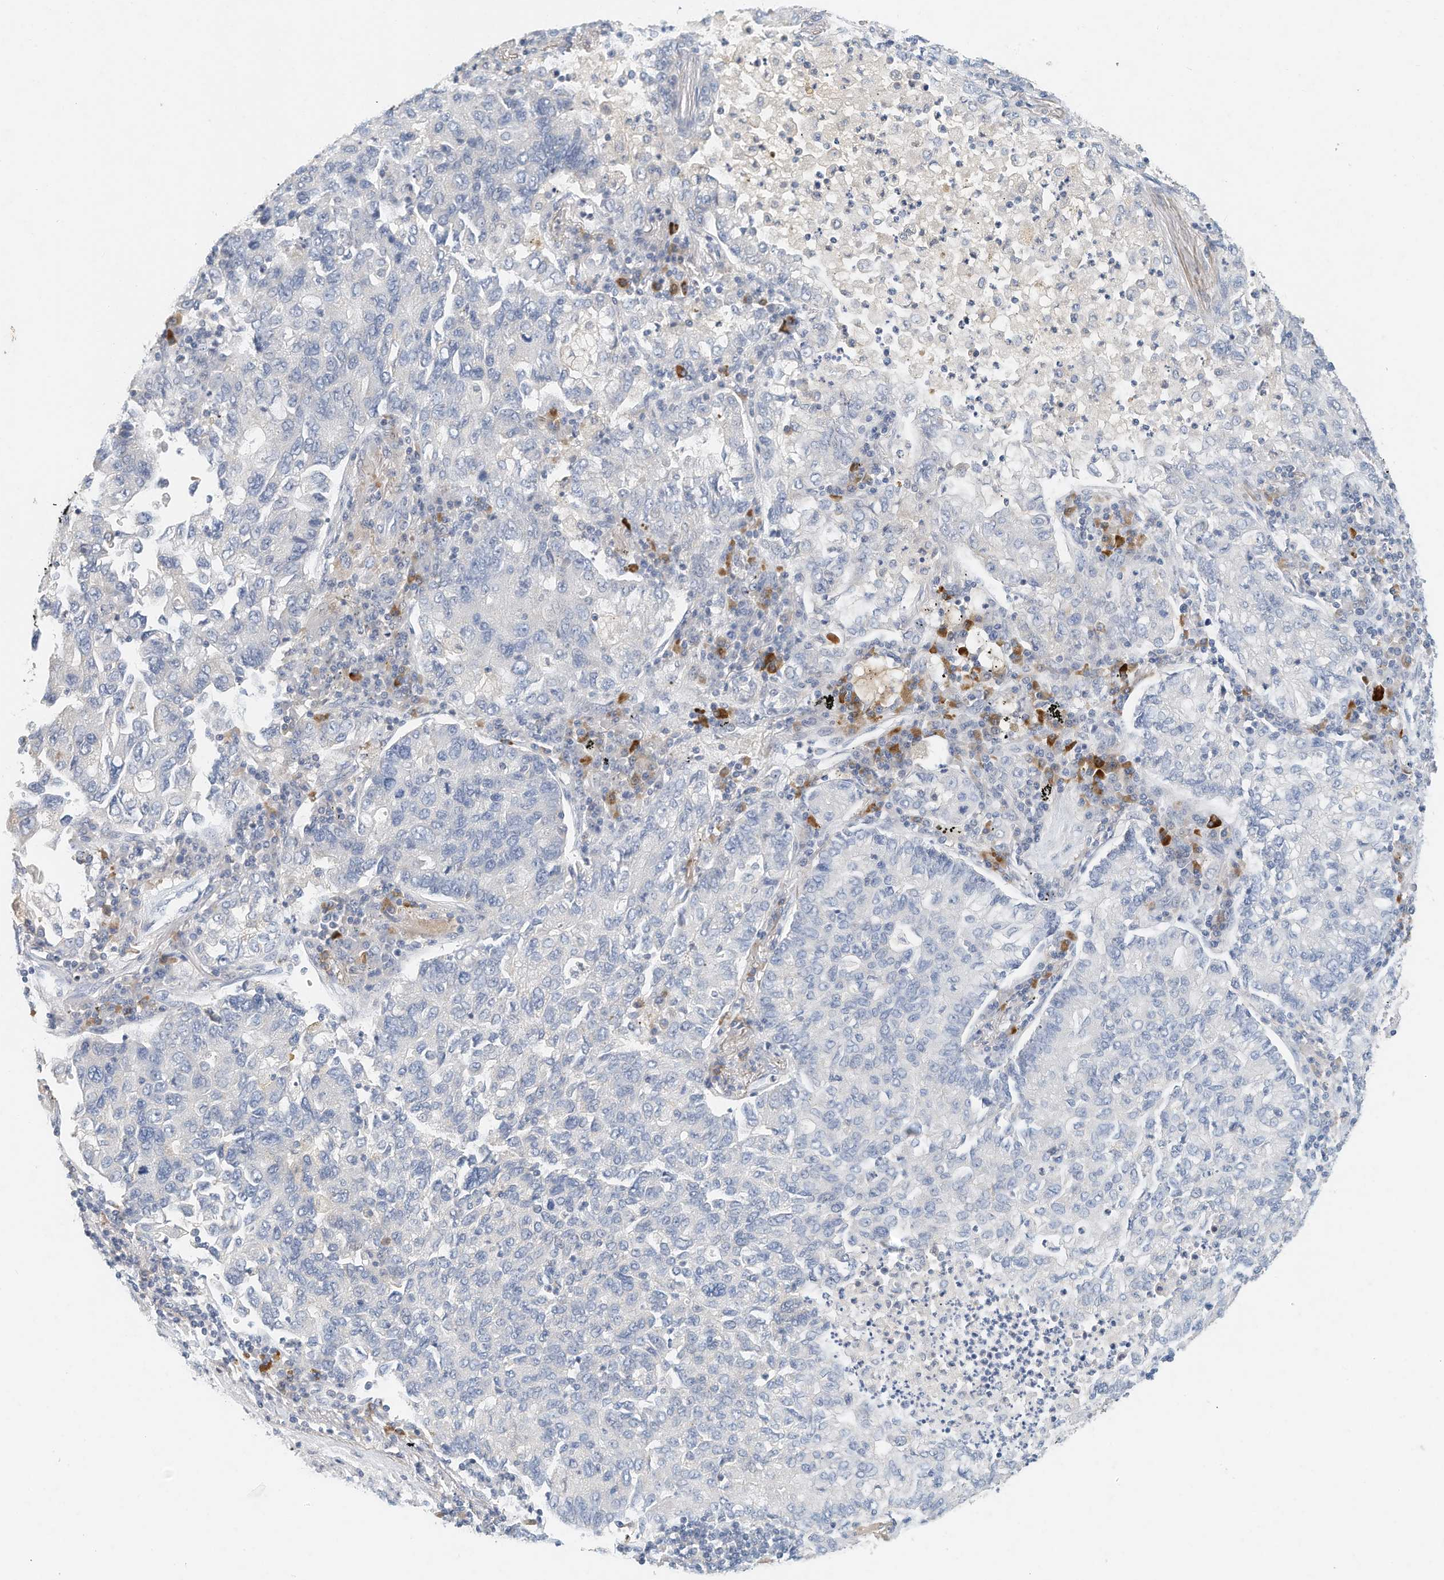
{"staining": {"intensity": "negative", "quantity": "none", "location": "none"}, "tissue": "lung cancer", "cell_type": "Tumor cells", "image_type": "cancer", "snomed": [{"axis": "morphology", "description": "Adenocarcinoma, NOS"}, {"axis": "topography", "description": "Lung"}], "caption": "Immunohistochemistry histopathology image of neoplastic tissue: lung adenocarcinoma stained with DAB (3,3'-diaminobenzidine) shows no significant protein positivity in tumor cells. (Stains: DAB IHC with hematoxylin counter stain, Microscopy: brightfield microscopy at high magnification).", "gene": "MICAL1", "patient": {"sex": "male", "age": 49}}